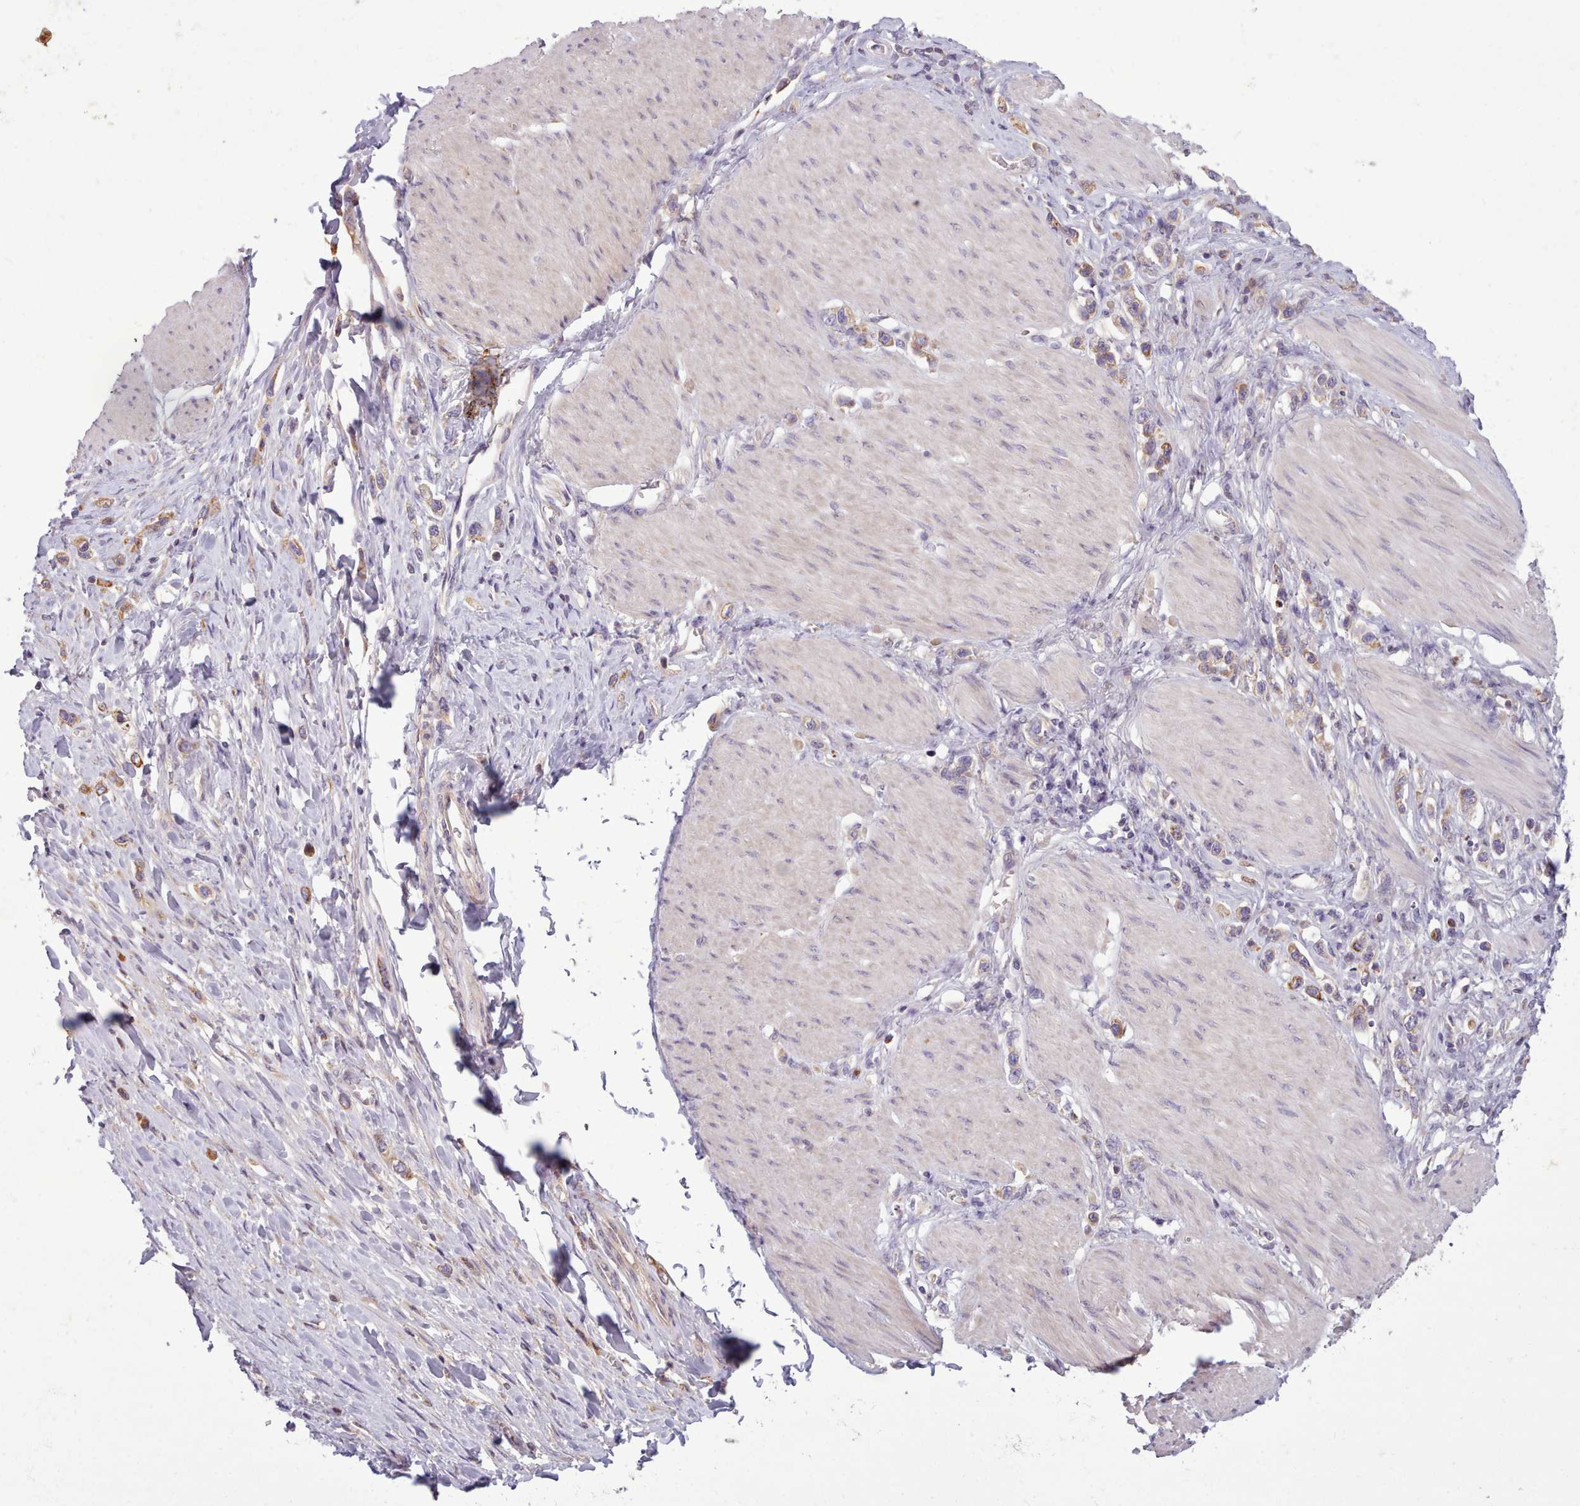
{"staining": {"intensity": "moderate", "quantity": "25%-75%", "location": "cytoplasmic/membranous"}, "tissue": "stomach cancer", "cell_type": "Tumor cells", "image_type": "cancer", "snomed": [{"axis": "morphology", "description": "Adenocarcinoma, NOS"}, {"axis": "topography", "description": "Stomach"}], "caption": "Moderate cytoplasmic/membranous expression is seen in about 25%-75% of tumor cells in adenocarcinoma (stomach). (DAB = brown stain, brightfield microscopy at high magnification).", "gene": "NMRK1", "patient": {"sex": "female", "age": 65}}